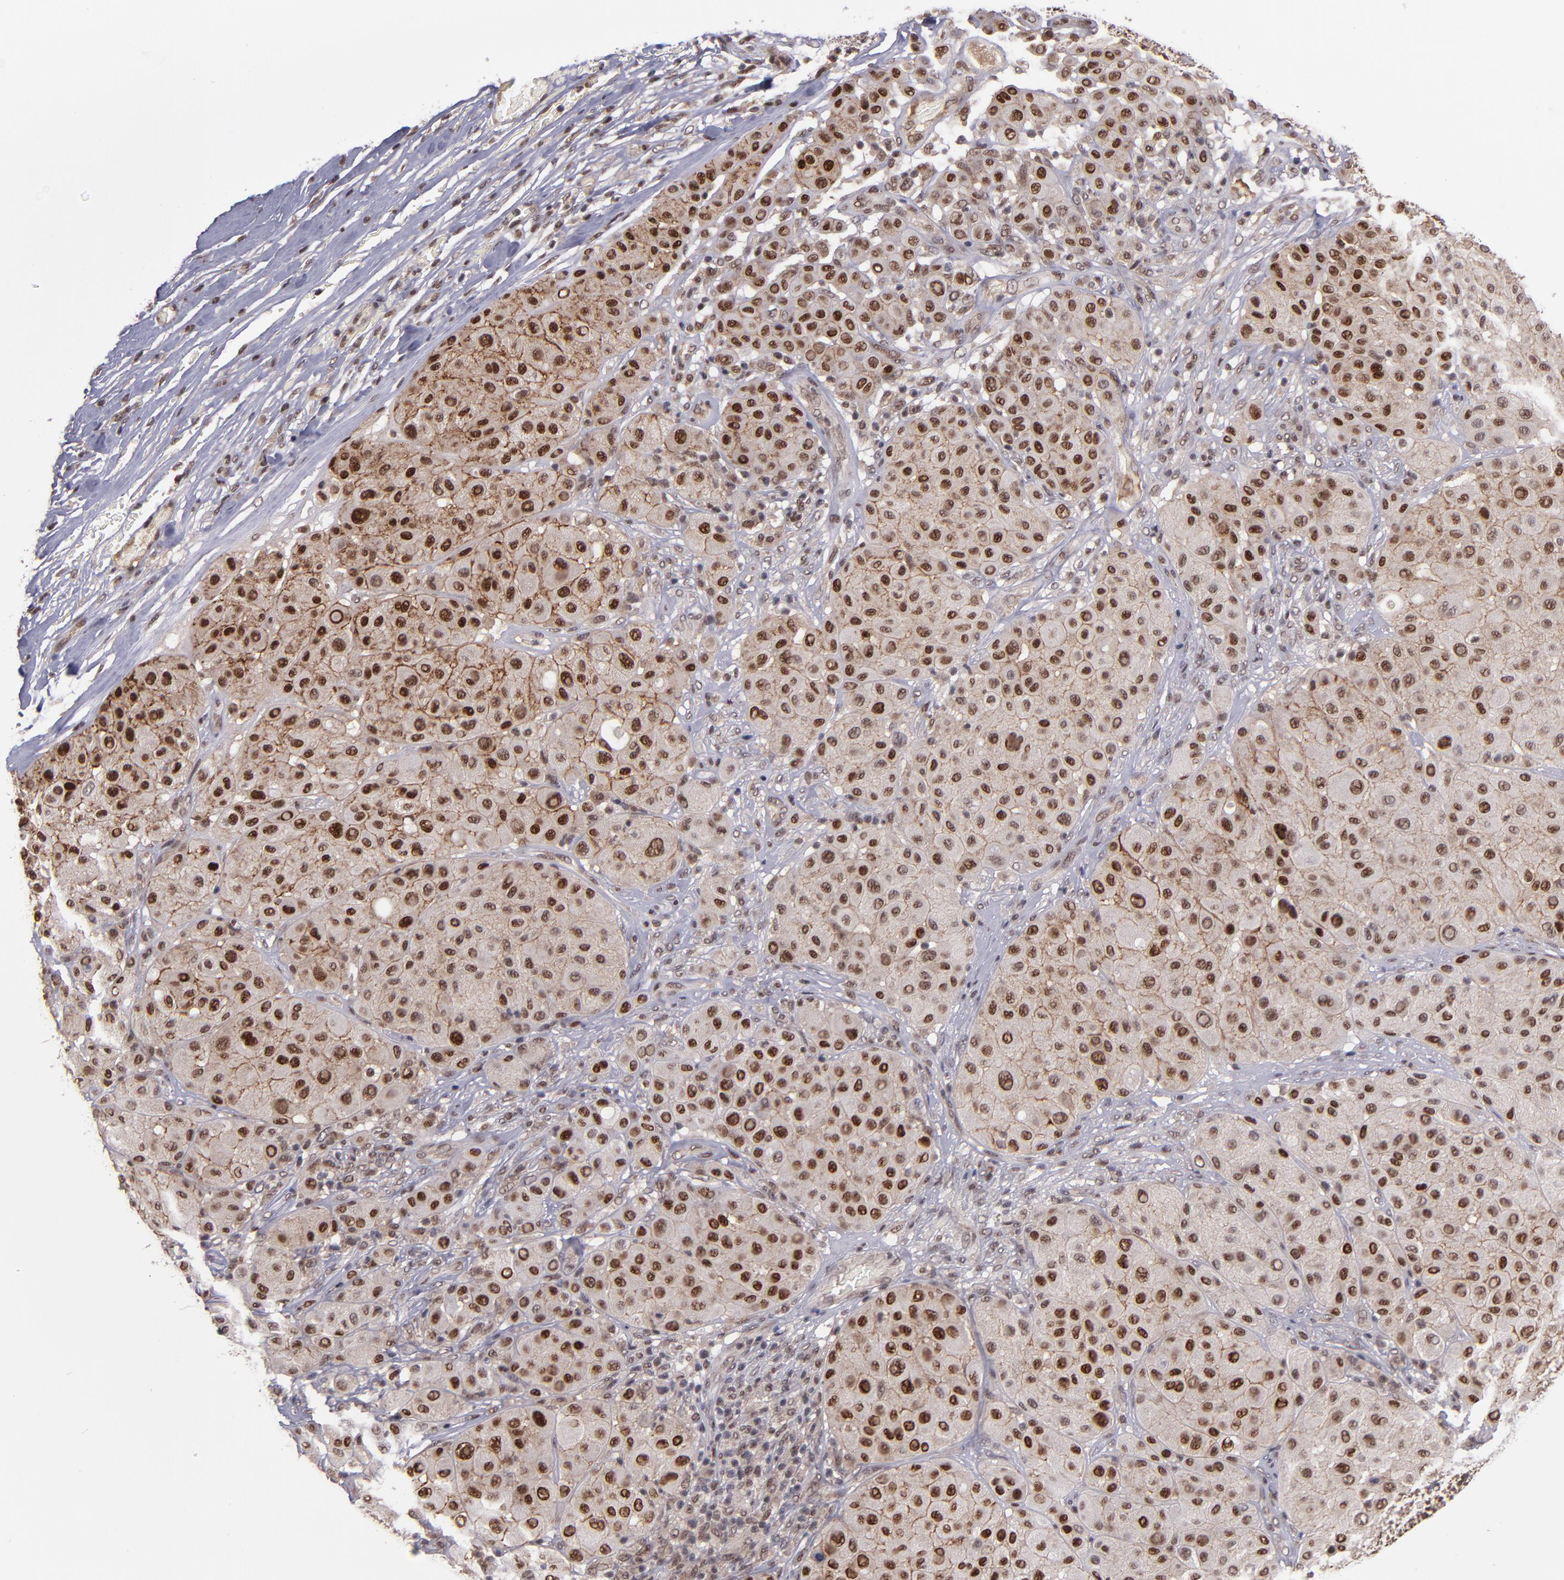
{"staining": {"intensity": "strong", "quantity": ">75%", "location": "nuclear"}, "tissue": "melanoma", "cell_type": "Tumor cells", "image_type": "cancer", "snomed": [{"axis": "morphology", "description": "Normal tissue, NOS"}, {"axis": "morphology", "description": "Malignant melanoma, Metastatic site"}, {"axis": "topography", "description": "Skin"}], "caption": "Immunohistochemical staining of human melanoma displays high levels of strong nuclear protein staining in about >75% of tumor cells.", "gene": "EP300", "patient": {"sex": "male", "age": 41}}